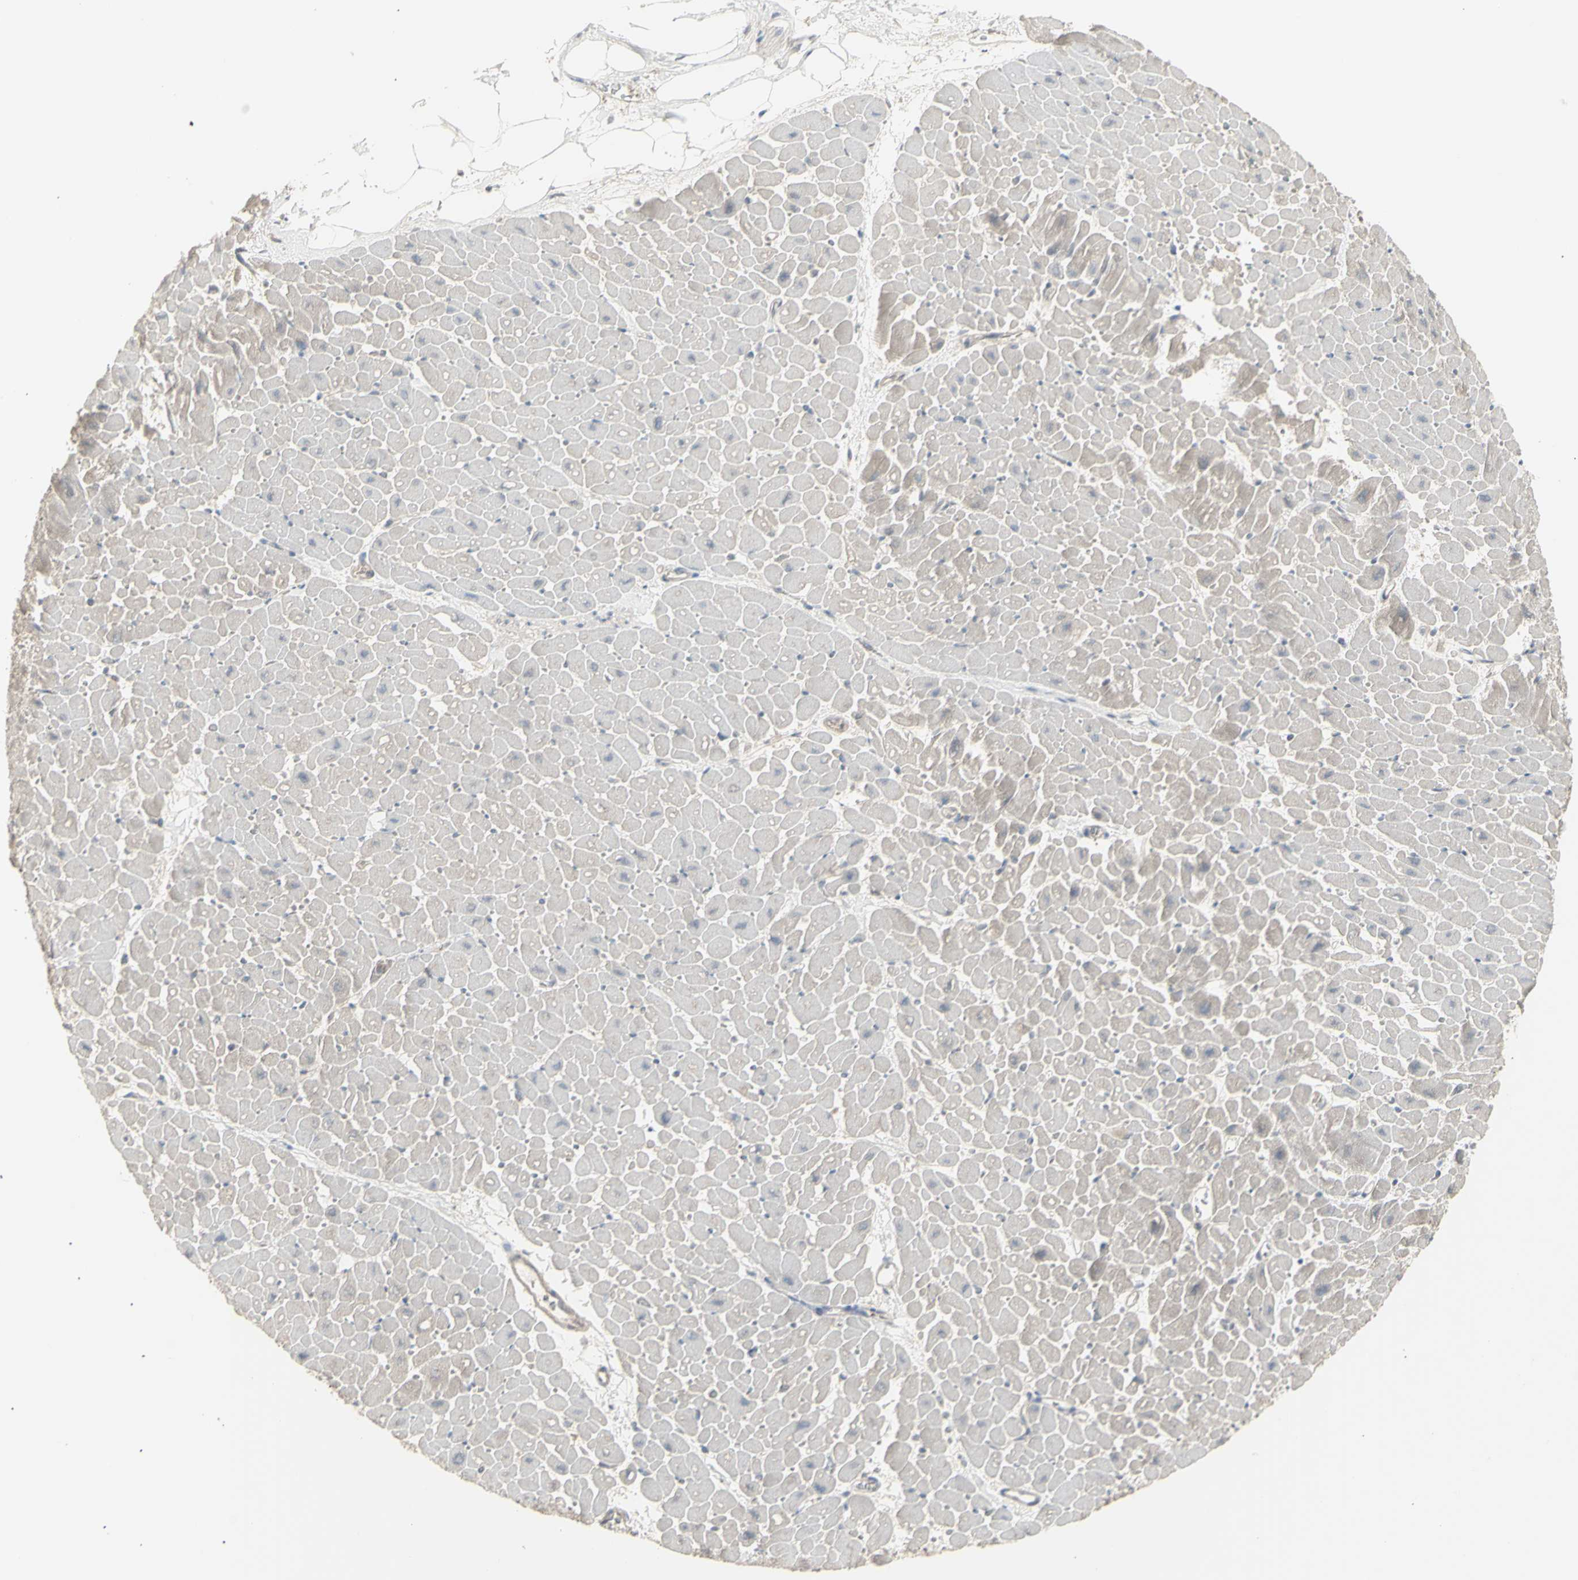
{"staining": {"intensity": "negative", "quantity": "none", "location": "none"}, "tissue": "heart muscle", "cell_type": "Cardiomyocytes", "image_type": "normal", "snomed": [{"axis": "morphology", "description": "Normal tissue, NOS"}, {"axis": "topography", "description": "Heart"}], "caption": "Immunohistochemistry photomicrograph of normal heart muscle stained for a protein (brown), which exhibits no positivity in cardiomyocytes.", "gene": "CSK", "patient": {"sex": "male", "age": 45}}